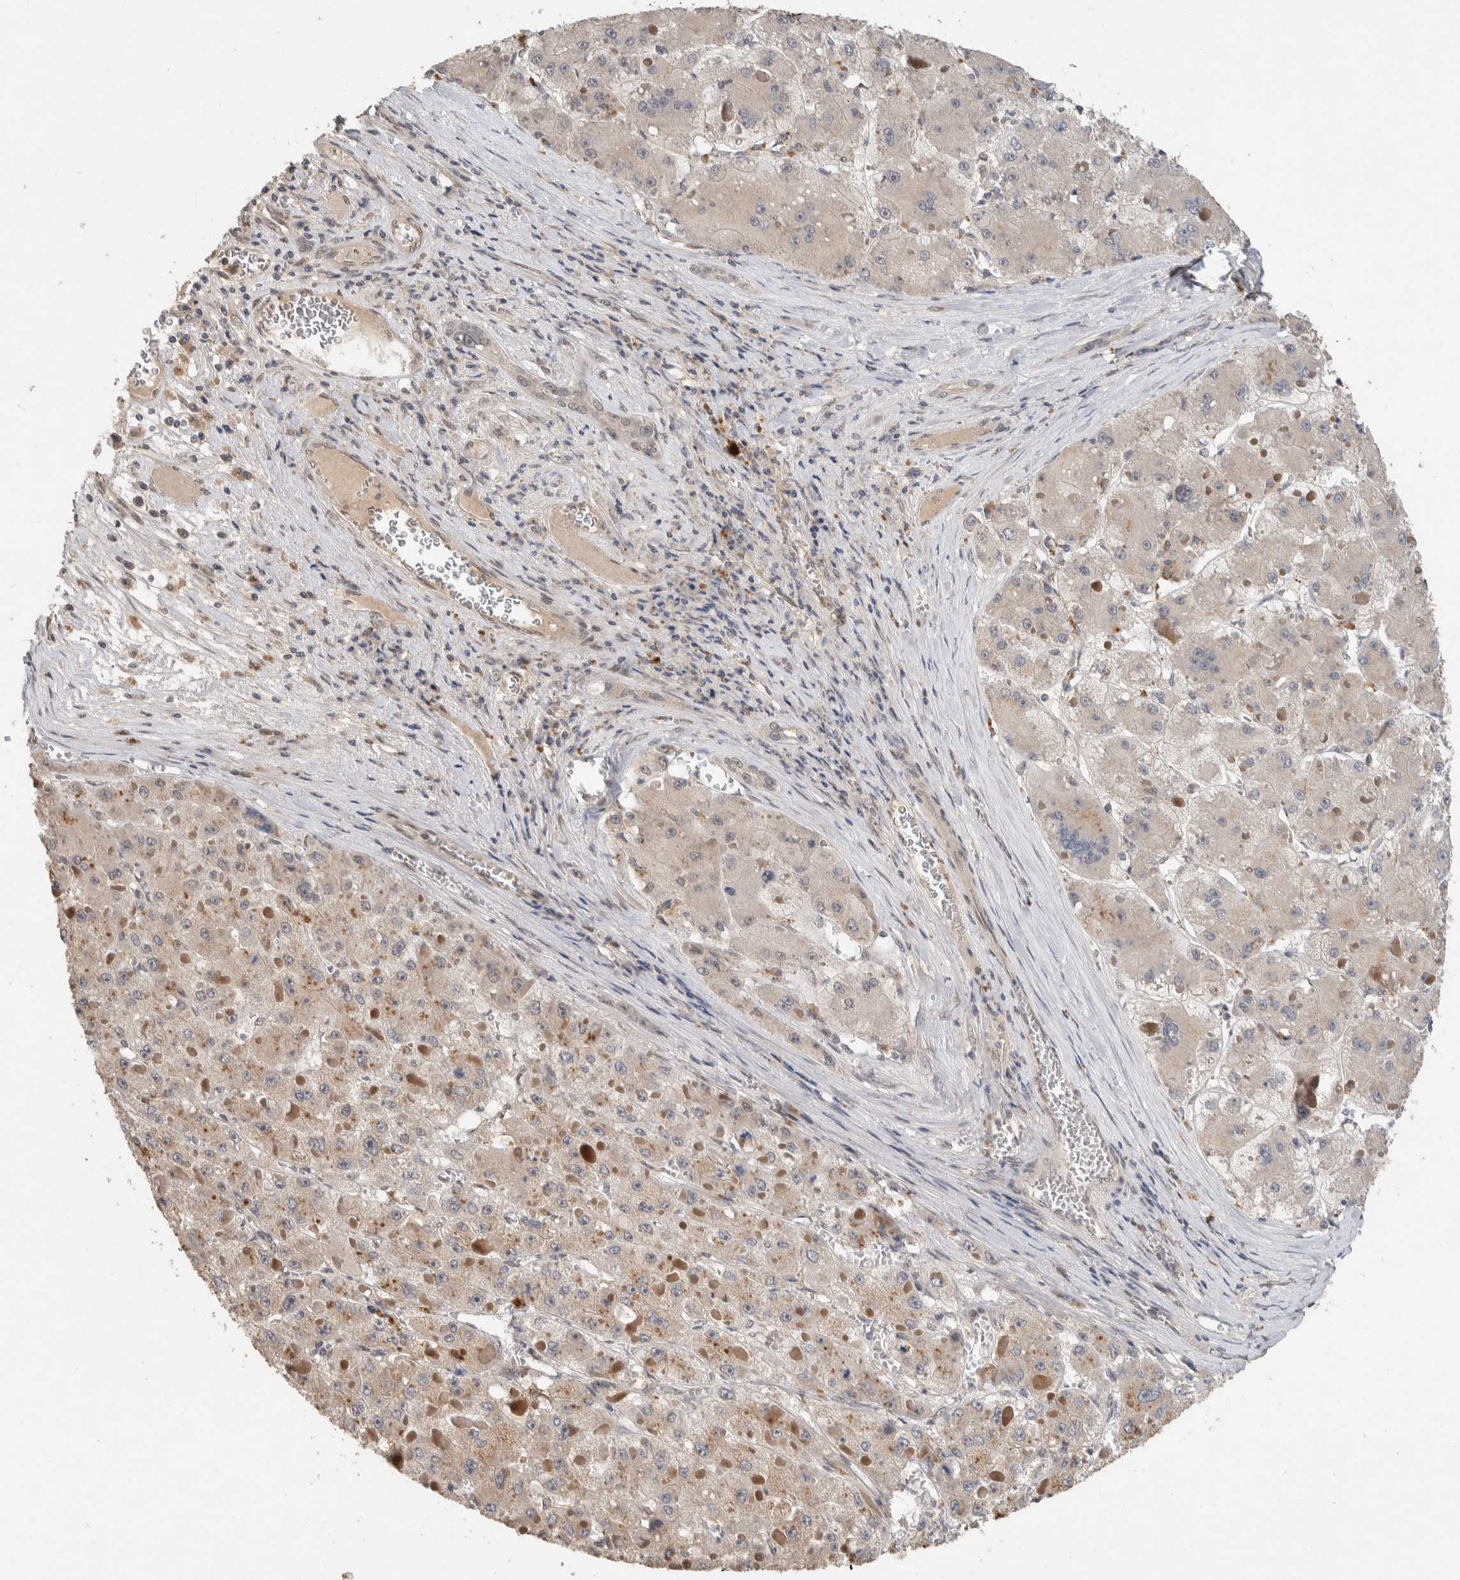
{"staining": {"intensity": "weak", "quantity": ">75%", "location": "cytoplasmic/membranous"}, "tissue": "liver cancer", "cell_type": "Tumor cells", "image_type": "cancer", "snomed": [{"axis": "morphology", "description": "Carcinoma, Hepatocellular, NOS"}, {"axis": "topography", "description": "Liver"}], "caption": "Immunohistochemical staining of human liver cancer shows low levels of weak cytoplasmic/membranous protein staining in about >75% of tumor cells. (Brightfield microscopy of DAB IHC at high magnification).", "gene": "CYSRT1", "patient": {"sex": "female", "age": 73}}